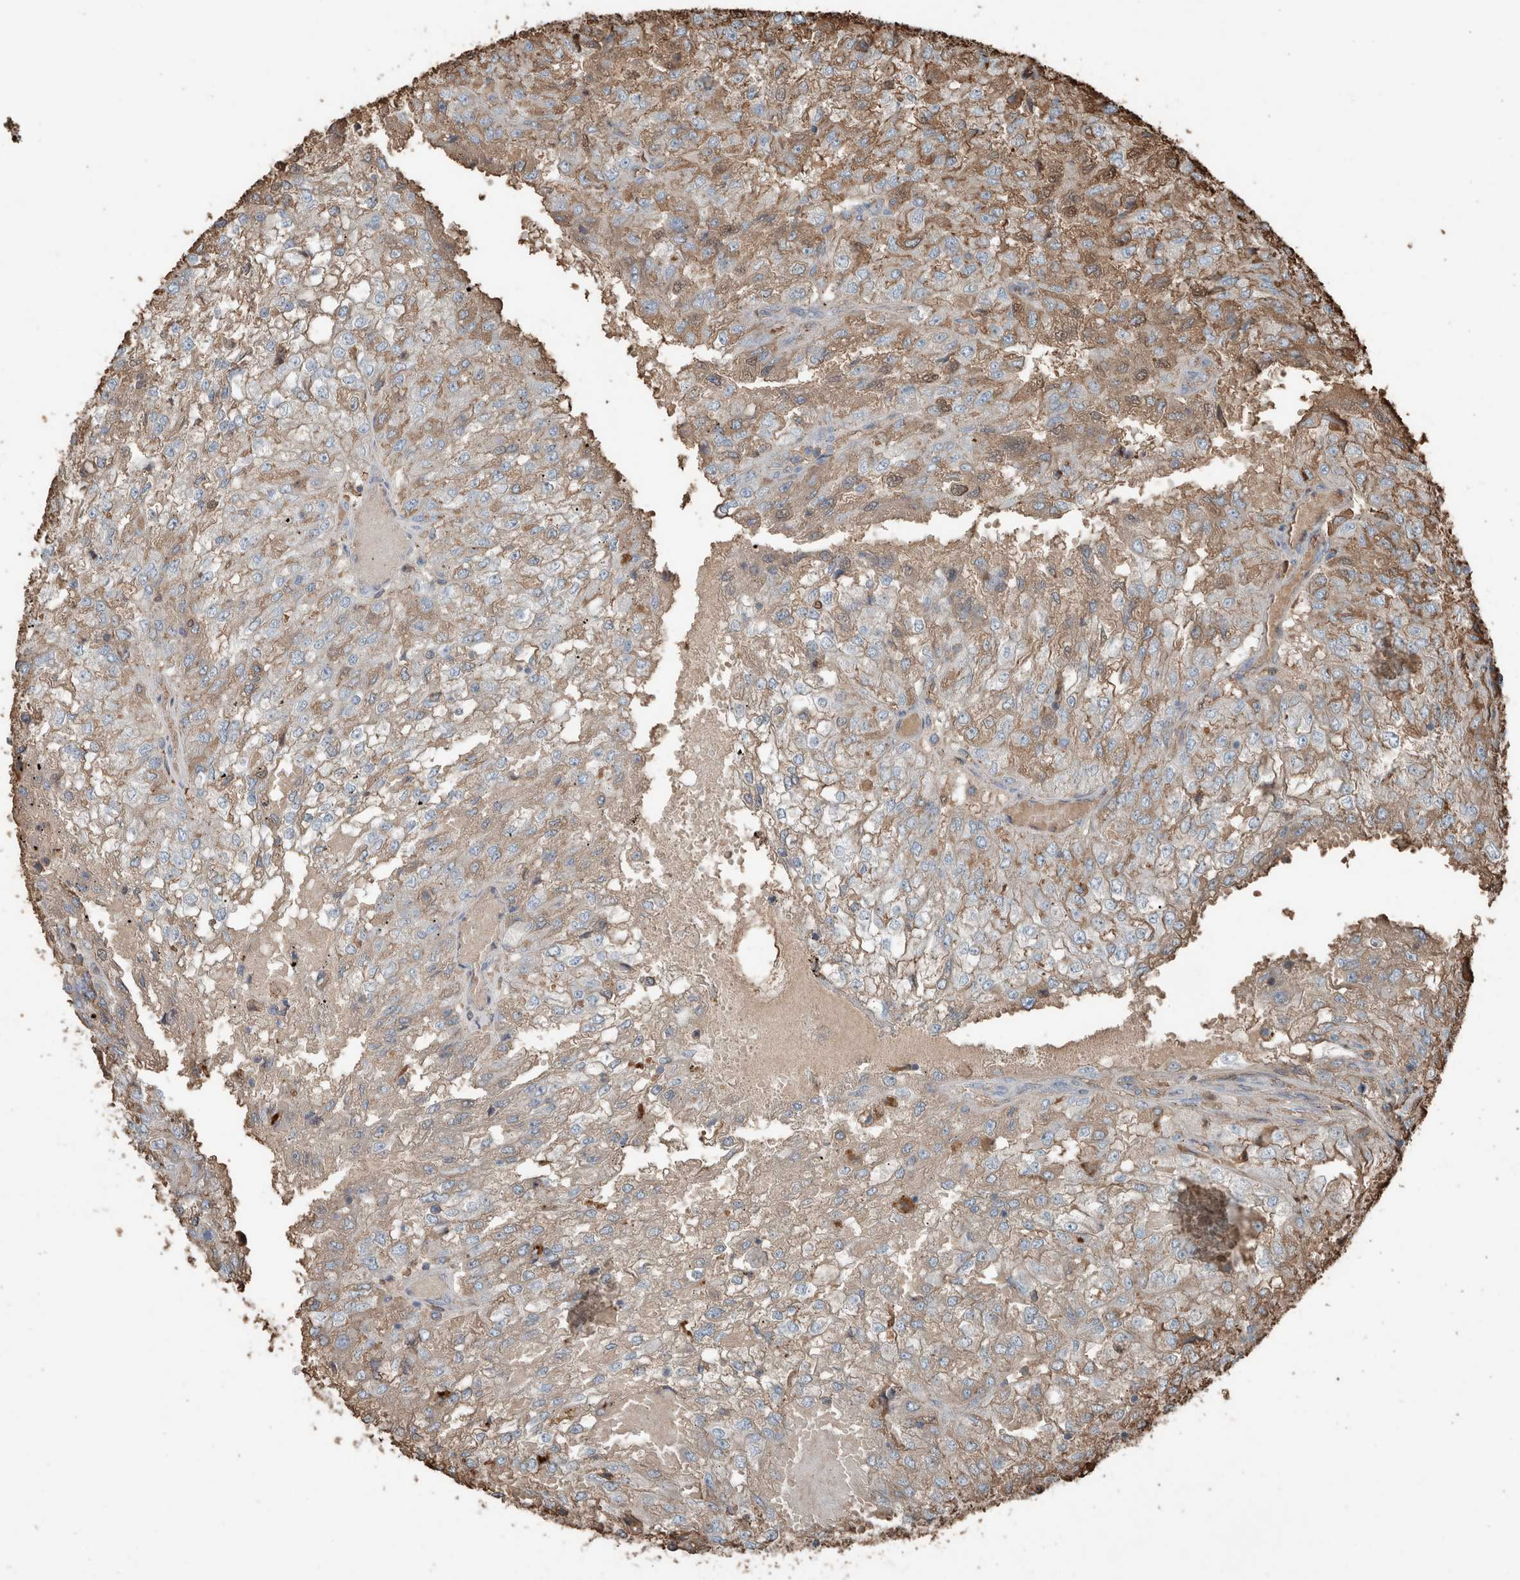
{"staining": {"intensity": "weak", "quantity": ">75%", "location": "cytoplasmic/membranous"}, "tissue": "renal cancer", "cell_type": "Tumor cells", "image_type": "cancer", "snomed": [{"axis": "morphology", "description": "Adenocarcinoma, NOS"}, {"axis": "topography", "description": "Kidney"}], "caption": "A low amount of weak cytoplasmic/membranous positivity is present in about >75% of tumor cells in renal cancer tissue.", "gene": "USP34", "patient": {"sex": "female", "age": 54}}